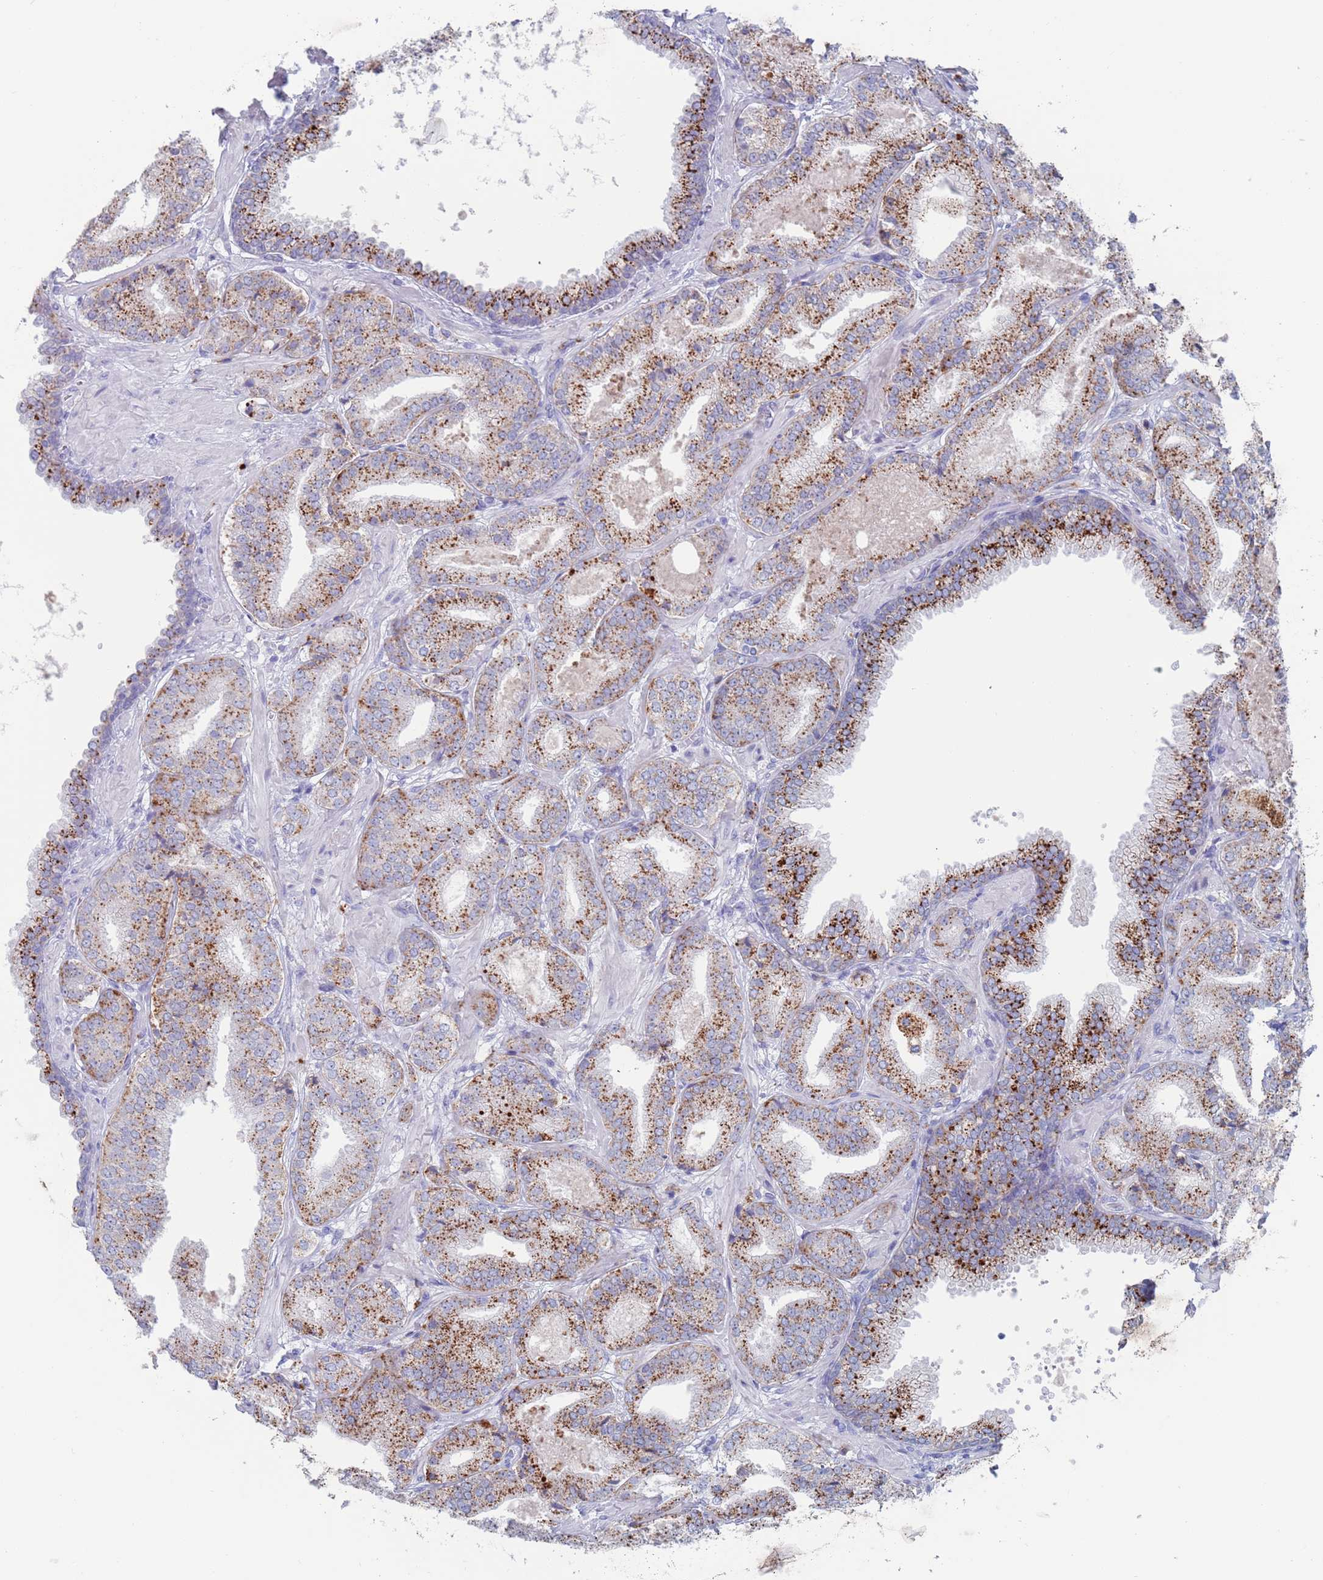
{"staining": {"intensity": "strong", "quantity": "25%-75%", "location": "cytoplasmic/membranous"}, "tissue": "prostate cancer", "cell_type": "Tumor cells", "image_type": "cancer", "snomed": [{"axis": "morphology", "description": "Adenocarcinoma, High grade"}, {"axis": "topography", "description": "Prostate"}], "caption": "Prostate high-grade adenocarcinoma tissue shows strong cytoplasmic/membranous positivity in approximately 25%-75% of tumor cells, visualized by immunohistochemistry.", "gene": "FUCA1", "patient": {"sex": "male", "age": 63}}